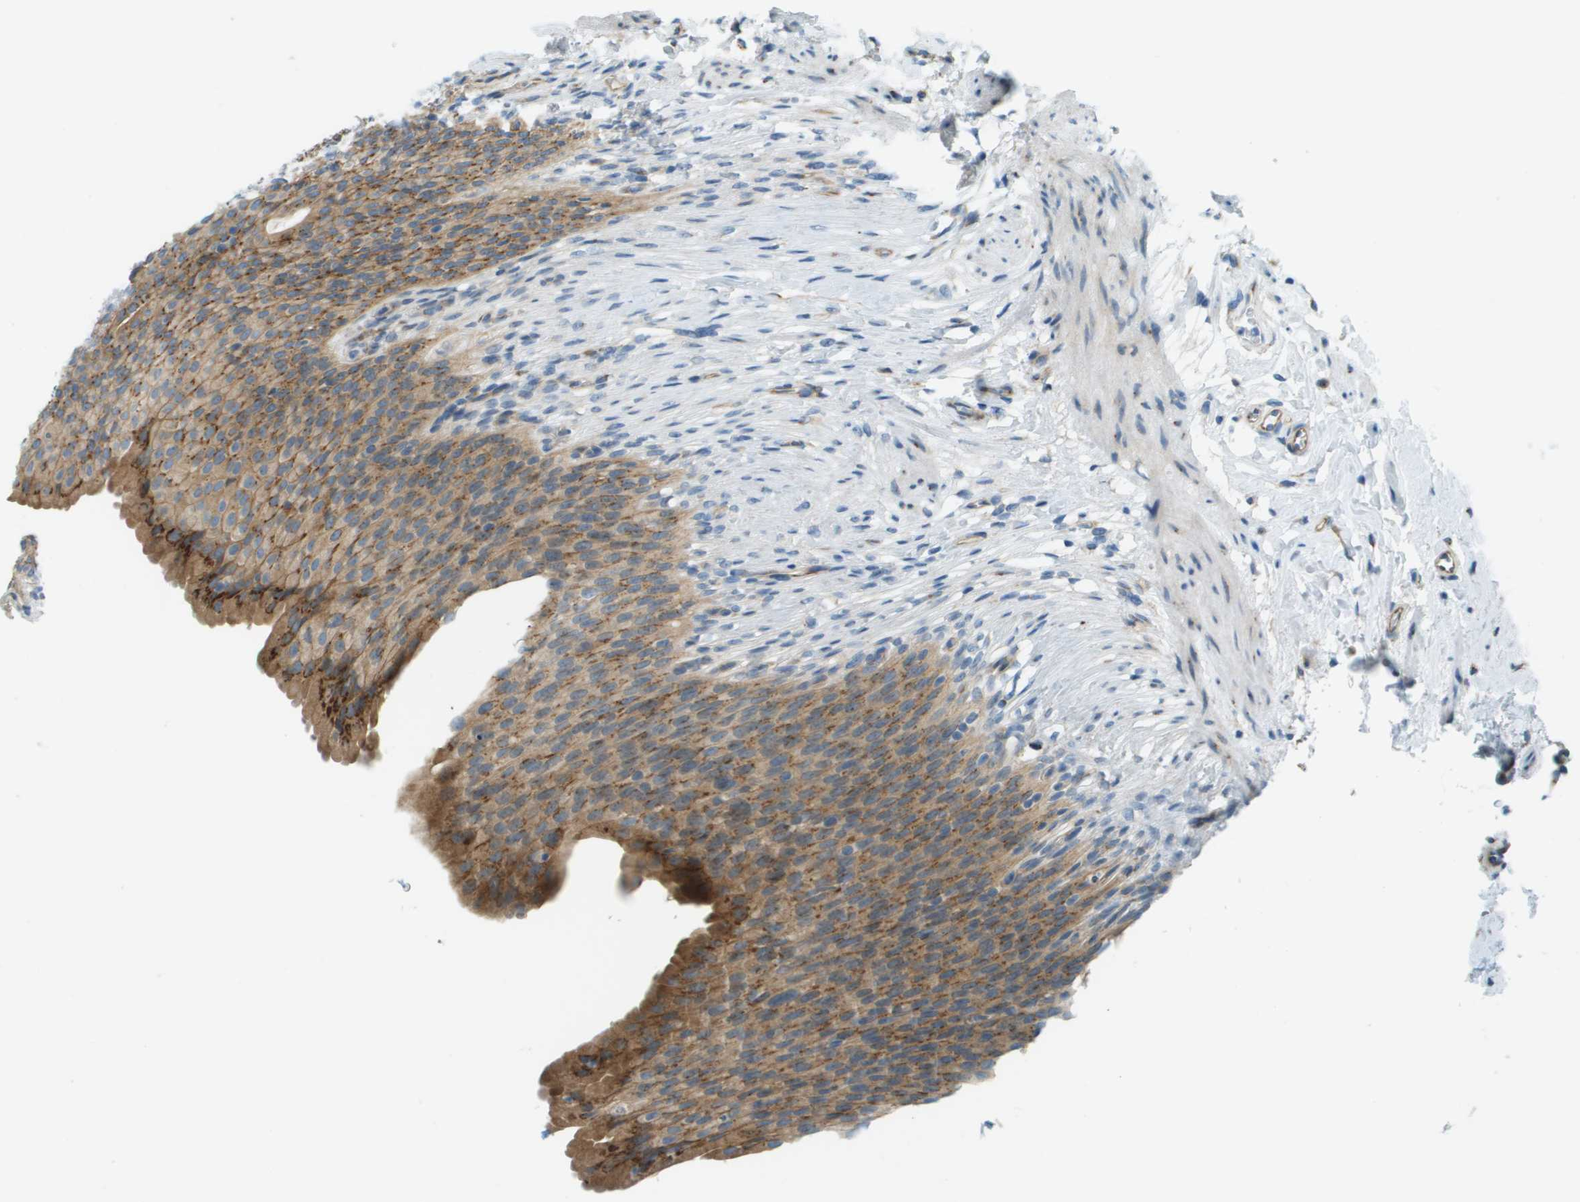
{"staining": {"intensity": "moderate", "quantity": ">75%", "location": "cytoplasmic/membranous"}, "tissue": "urinary bladder", "cell_type": "Urothelial cells", "image_type": "normal", "snomed": [{"axis": "morphology", "description": "Normal tissue, NOS"}, {"axis": "topography", "description": "Urinary bladder"}], "caption": "Brown immunohistochemical staining in unremarkable human urinary bladder exhibits moderate cytoplasmic/membranous expression in about >75% of urothelial cells.", "gene": "ACBD3", "patient": {"sex": "female", "age": 79}}